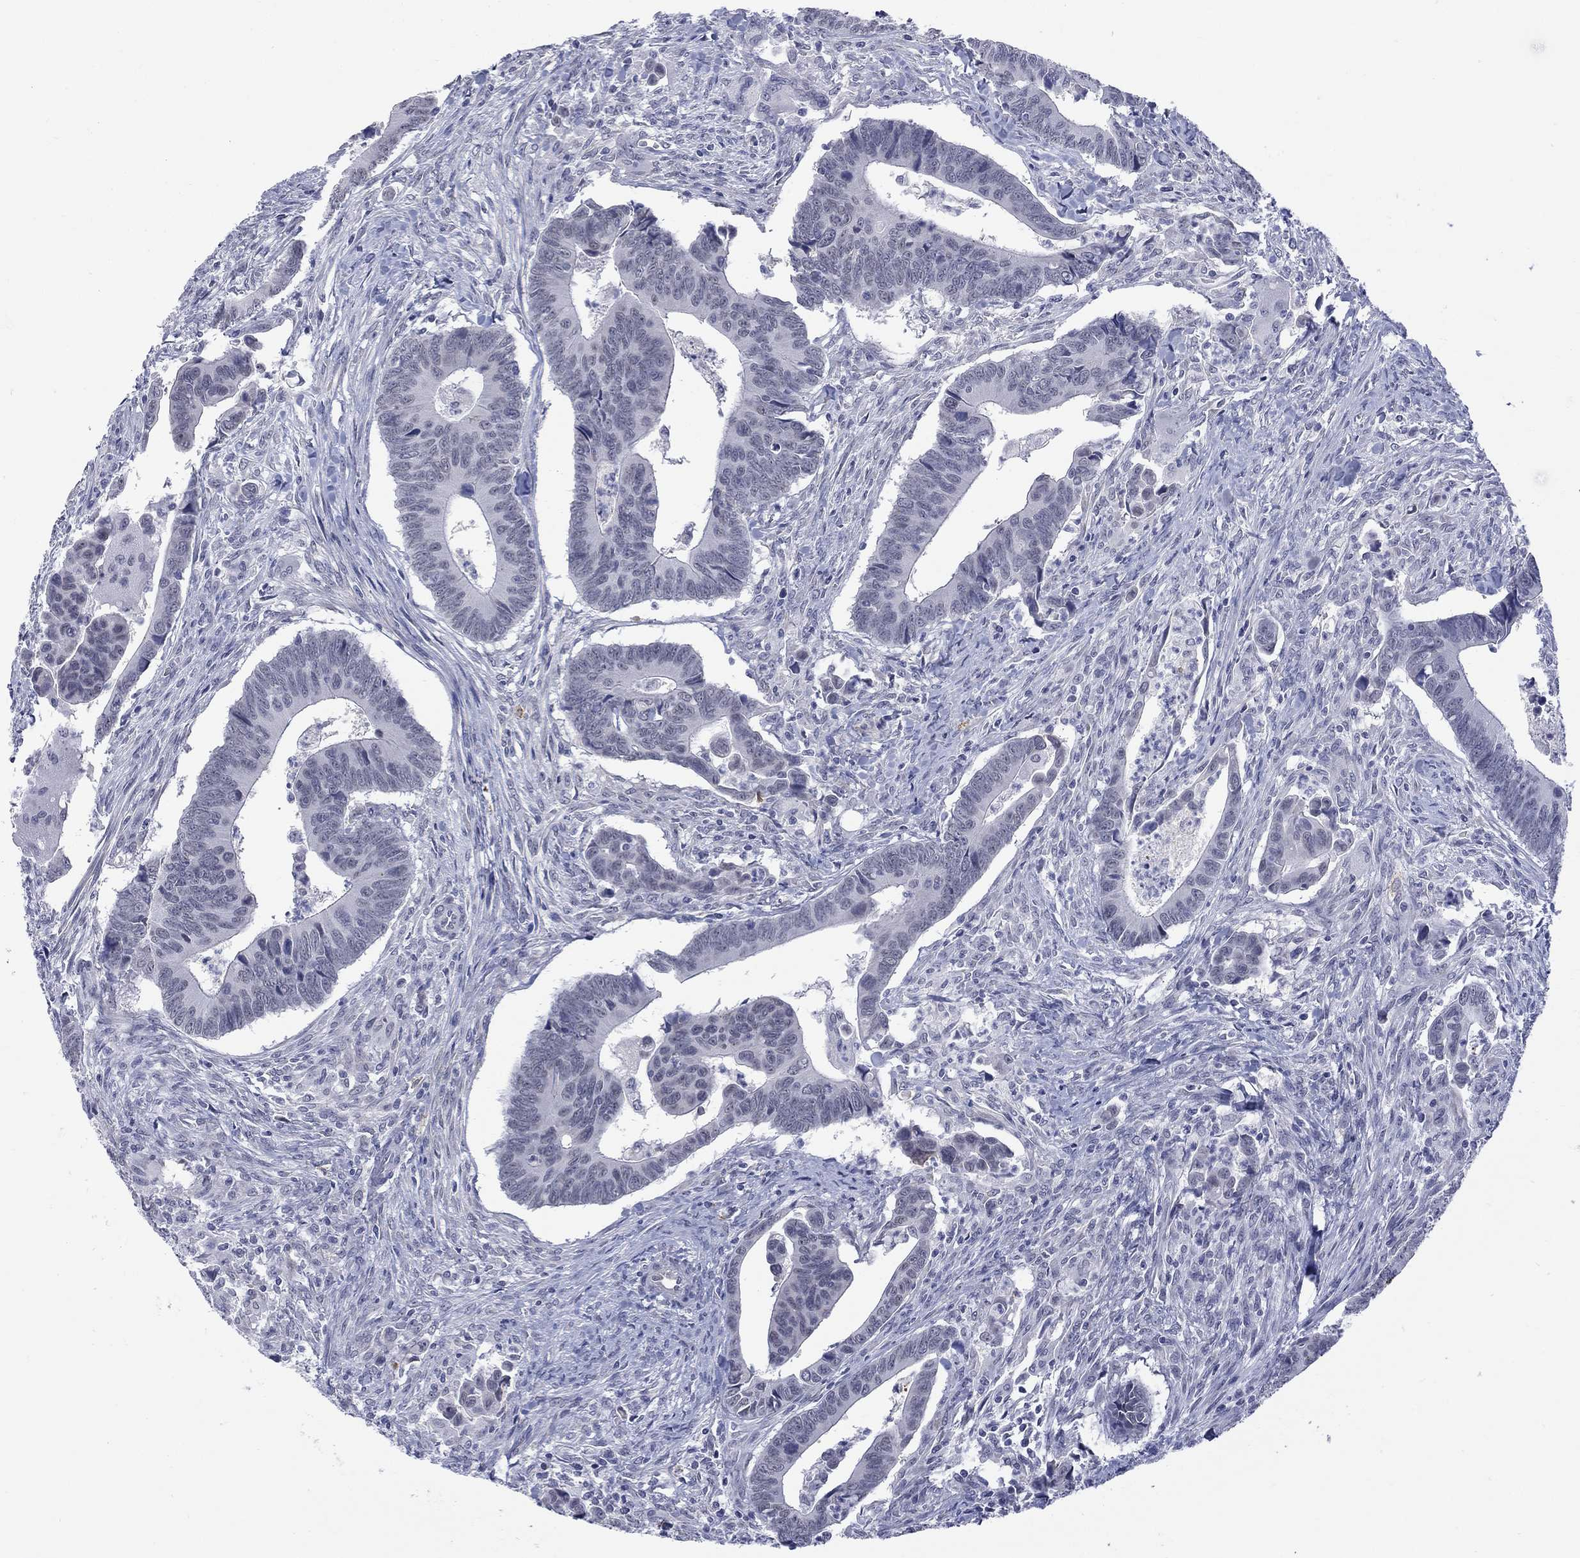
{"staining": {"intensity": "negative", "quantity": "none", "location": "none"}, "tissue": "colorectal cancer", "cell_type": "Tumor cells", "image_type": "cancer", "snomed": [{"axis": "morphology", "description": "Adenocarcinoma, NOS"}, {"axis": "topography", "description": "Rectum"}], "caption": "IHC of colorectal adenocarcinoma exhibits no positivity in tumor cells. (DAB immunohistochemistry (IHC), high magnification).", "gene": "ECEL1", "patient": {"sex": "male", "age": 67}}